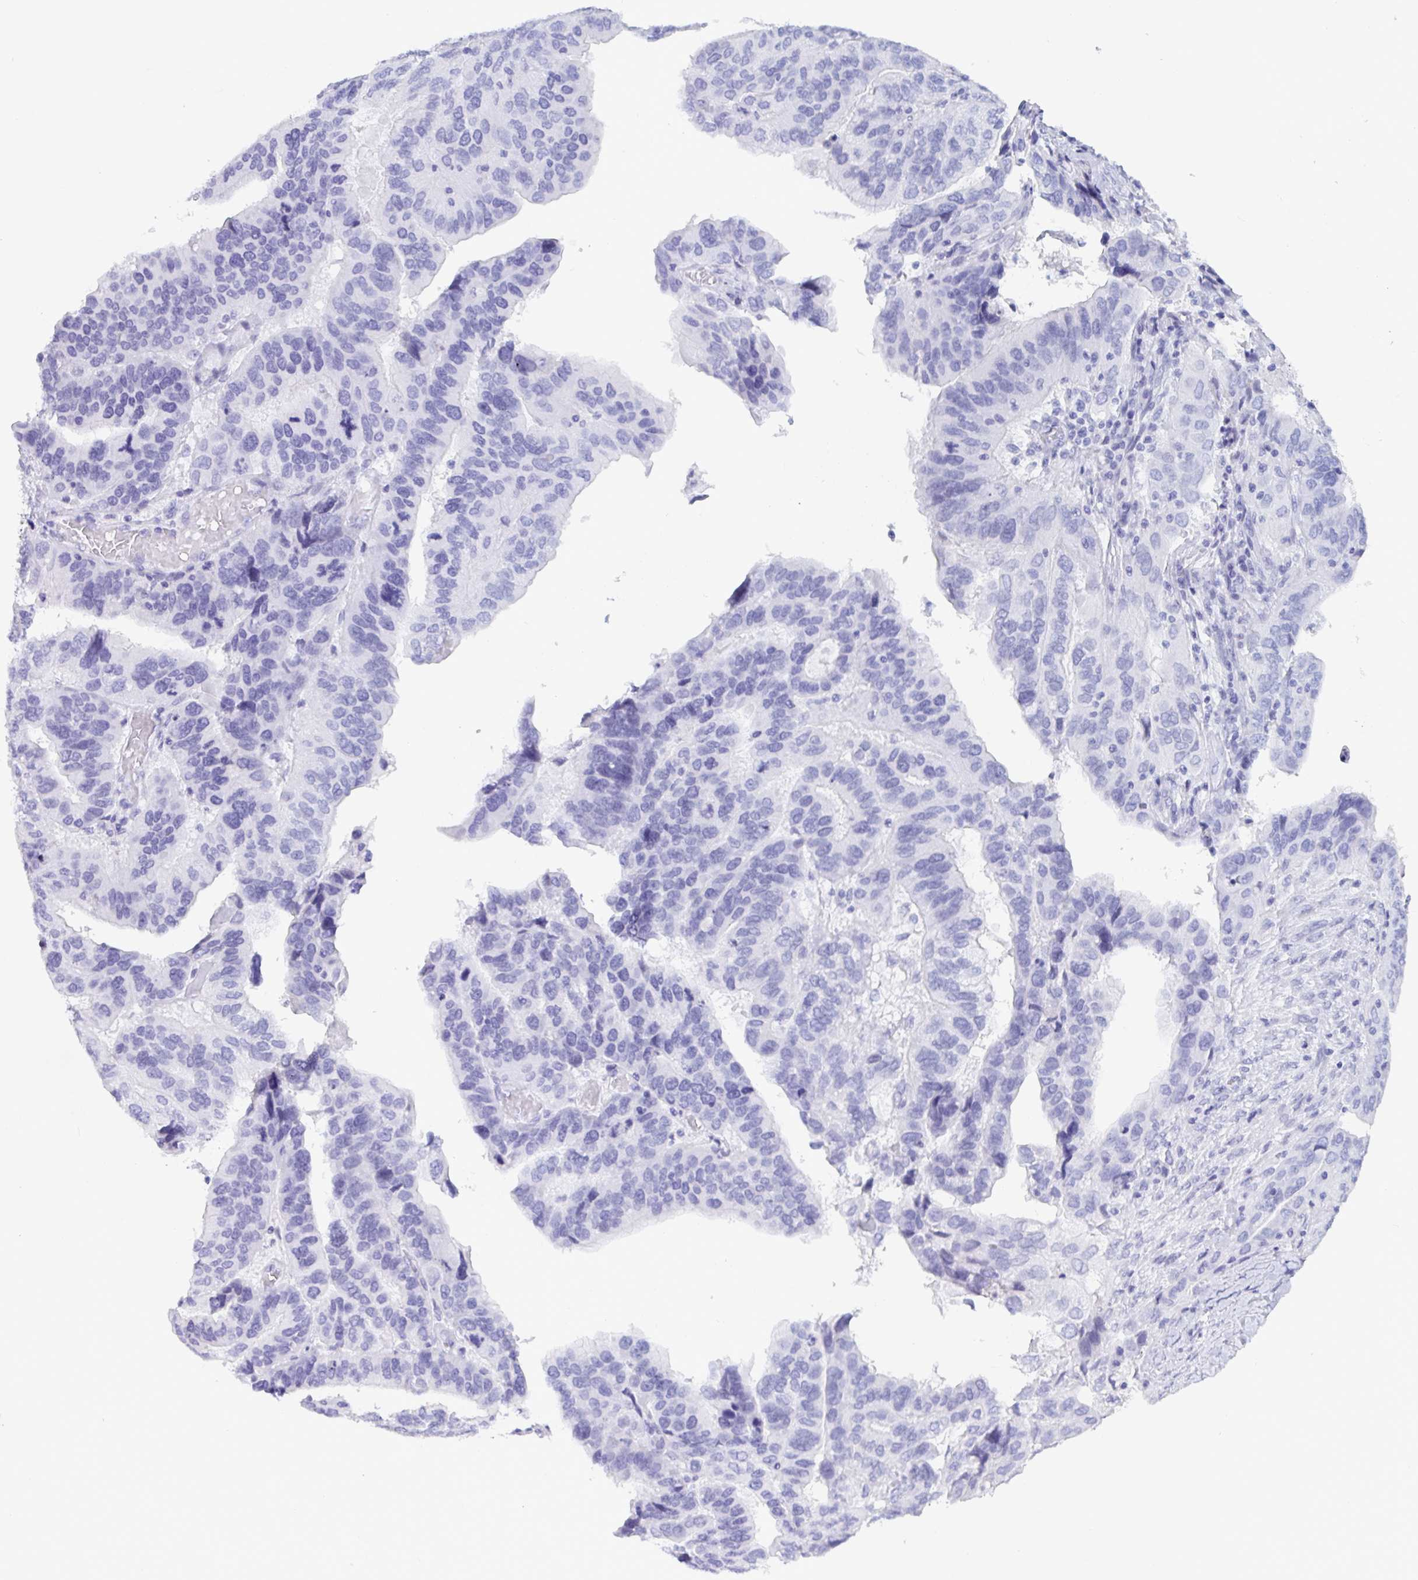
{"staining": {"intensity": "negative", "quantity": "none", "location": "none"}, "tissue": "ovarian cancer", "cell_type": "Tumor cells", "image_type": "cancer", "snomed": [{"axis": "morphology", "description": "Cystadenocarcinoma, serous, NOS"}, {"axis": "topography", "description": "Ovary"}], "caption": "An IHC image of ovarian cancer (serous cystadenocarcinoma) is shown. There is no staining in tumor cells of ovarian cancer (serous cystadenocarcinoma).", "gene": "CDX4", "patient": {"sex": "female", "age": 79}}